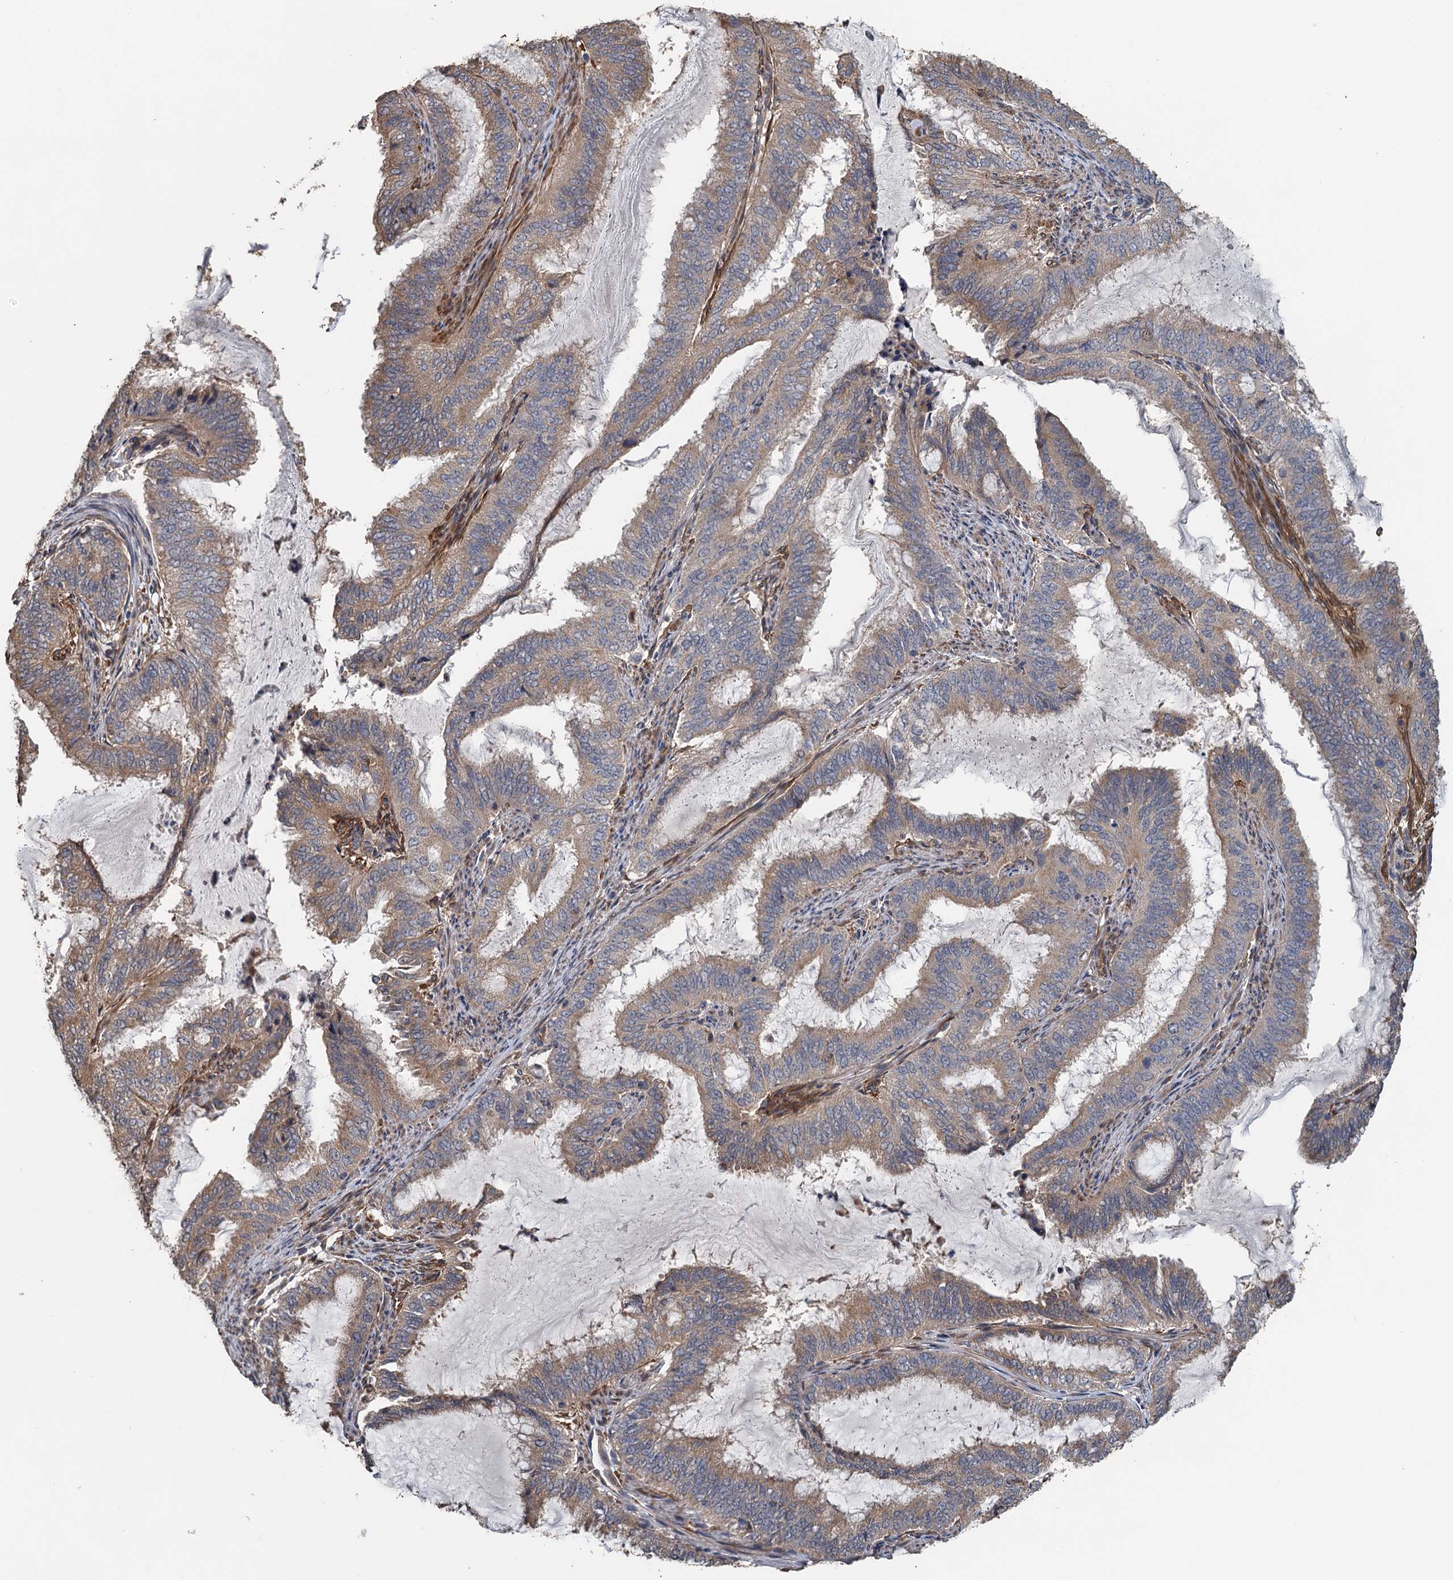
{"staining": {"intensity": "moderate", "quantity": ">75%", "location": "cytoplasmic/membranous"}, "tissue": "endometrial cancer", "cell_type": "Tumor cells", "image_type": "cancer", "snomed": [{"axis": "morphology", "description": "Adenocarcinoma, NOS"}, {"axis": "topography", "description": "Endometrium"}], "caption": "A photomicrograph of human adenocarcinoma (endometrial) stained for a protein reveals moderate cytoplasmic/membranous brown staining in tumor cells.", "gene": "MEAK7", "patient": {"sex": "female", "age": 51}}